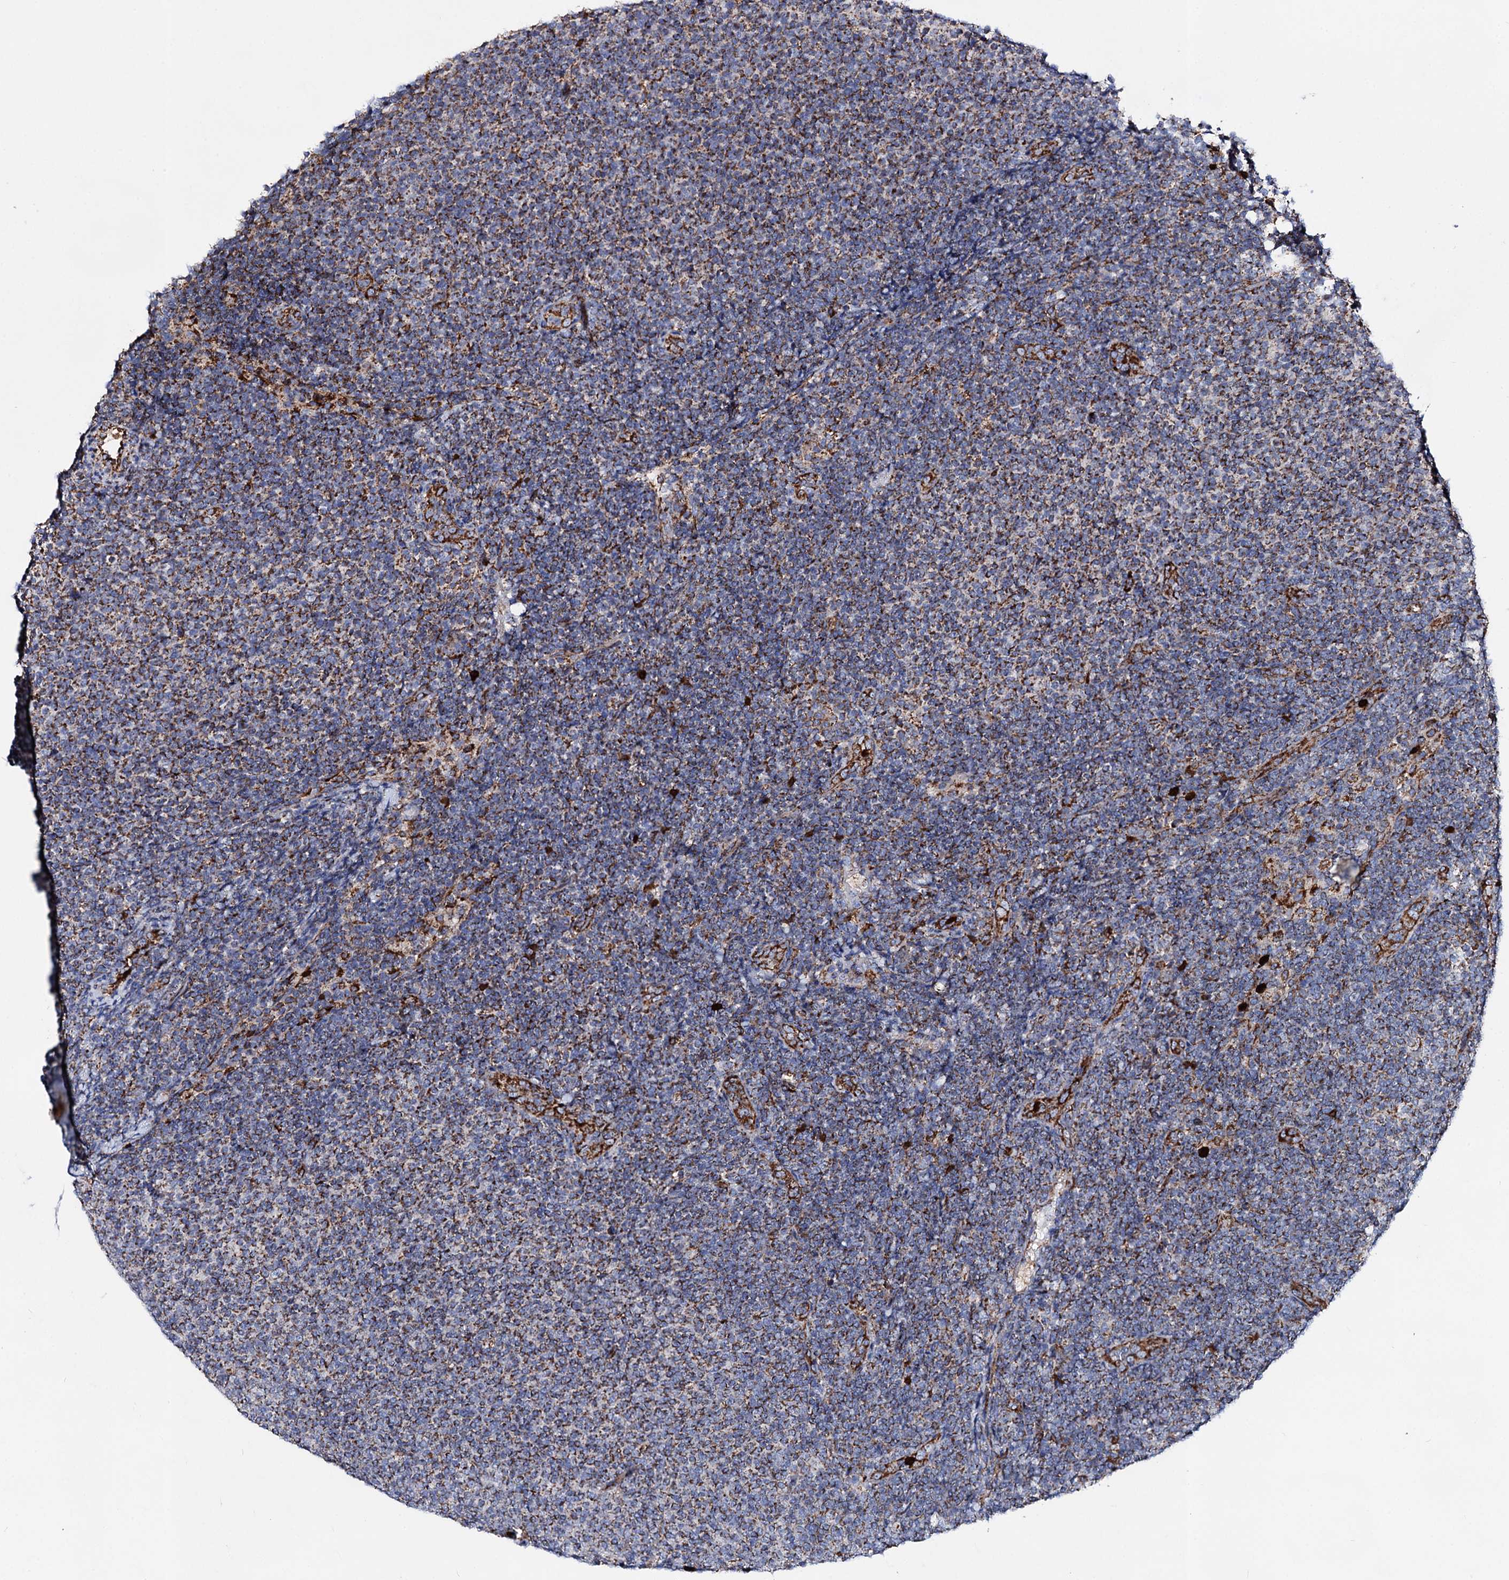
{"staining": {"intensity": "weak", "quantity": ">75%", "location": "cytoplasmic/membranous"}, "tissue": "lymphoma", "cell_type": "Tumor cells", "image_type": "cancer", "snomed": [{"axis": "morphology", "description": "Malignant lymphoma, non-Hodgkin's type, Low grade"}, {"axis": "topography", "description": "Lymph node"}], "caption": "Tumor cells reveal low levels of weak cytoplasmic/membranous staining in about >75% of cells in human lymphoma. (DAB (3,3'-diaminobenzidine) IHC, brown staining for protein, blue staining for nuclei).", "gene": "ACAD9", "patient": {"sex": "male", "age": 66}}